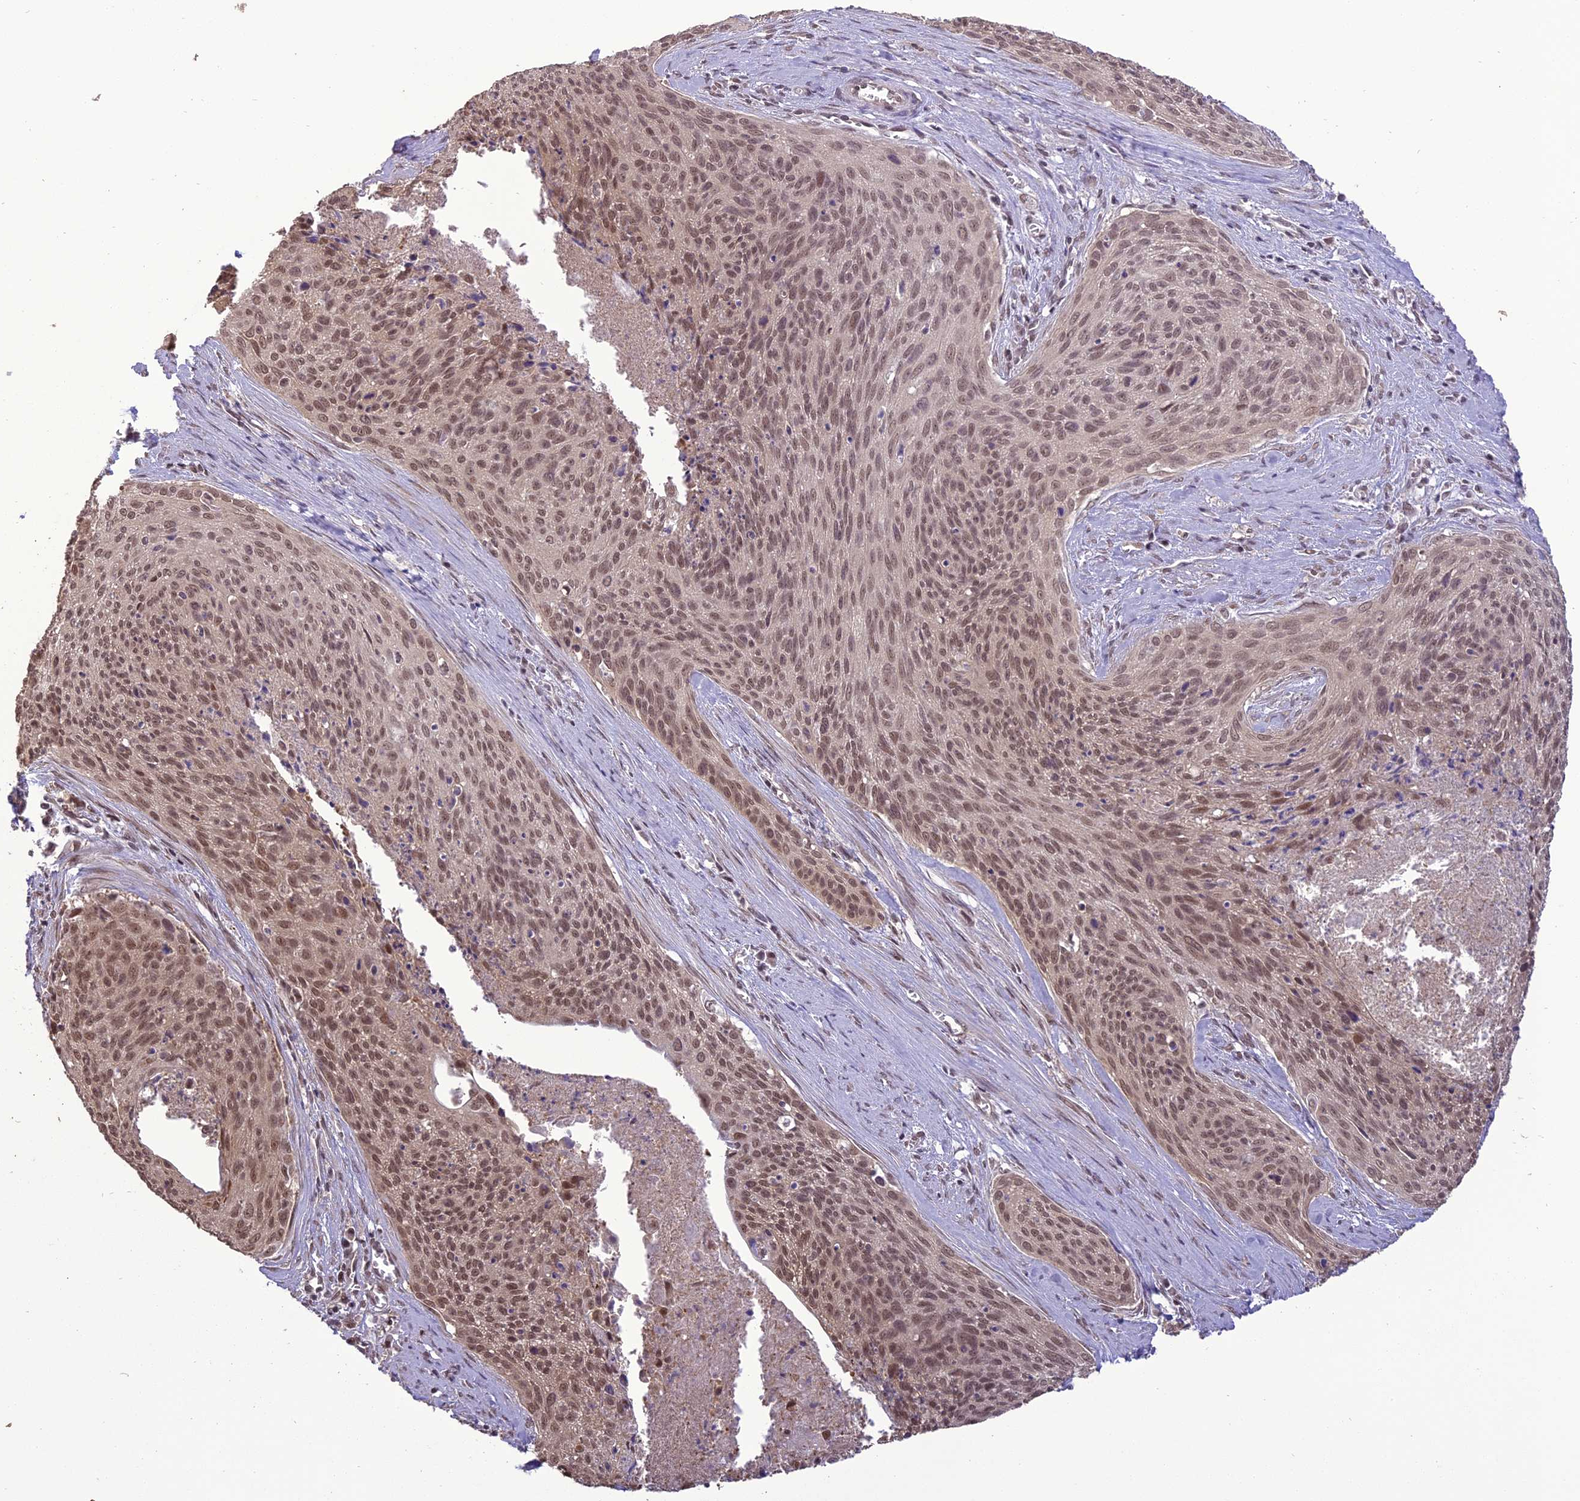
{"staining": {"intensity": "moderate", "quantity": ">75%", "location": "nuclear"}, "tissue": "cervical cancer", "cell_type": "Tumor cells", "image_type": "cancer", "snomed": [{"axis": "morphology", "description": "Squamous cell carcinoma, NOS"}, {"axis": "topography", "description": "Cervix"}], "caption": "Immunohistochemistry (IHC) of human cervical cancer shows medium levels of moderate nuclear positivity in about >75% of tumor cells. (Stains: DAB in brown, nuclei in blue, Microscopy: brightfield microscopy at high magnification).", "gene": "TIGD7", "patient": {"sex": "female", "age": 55}}